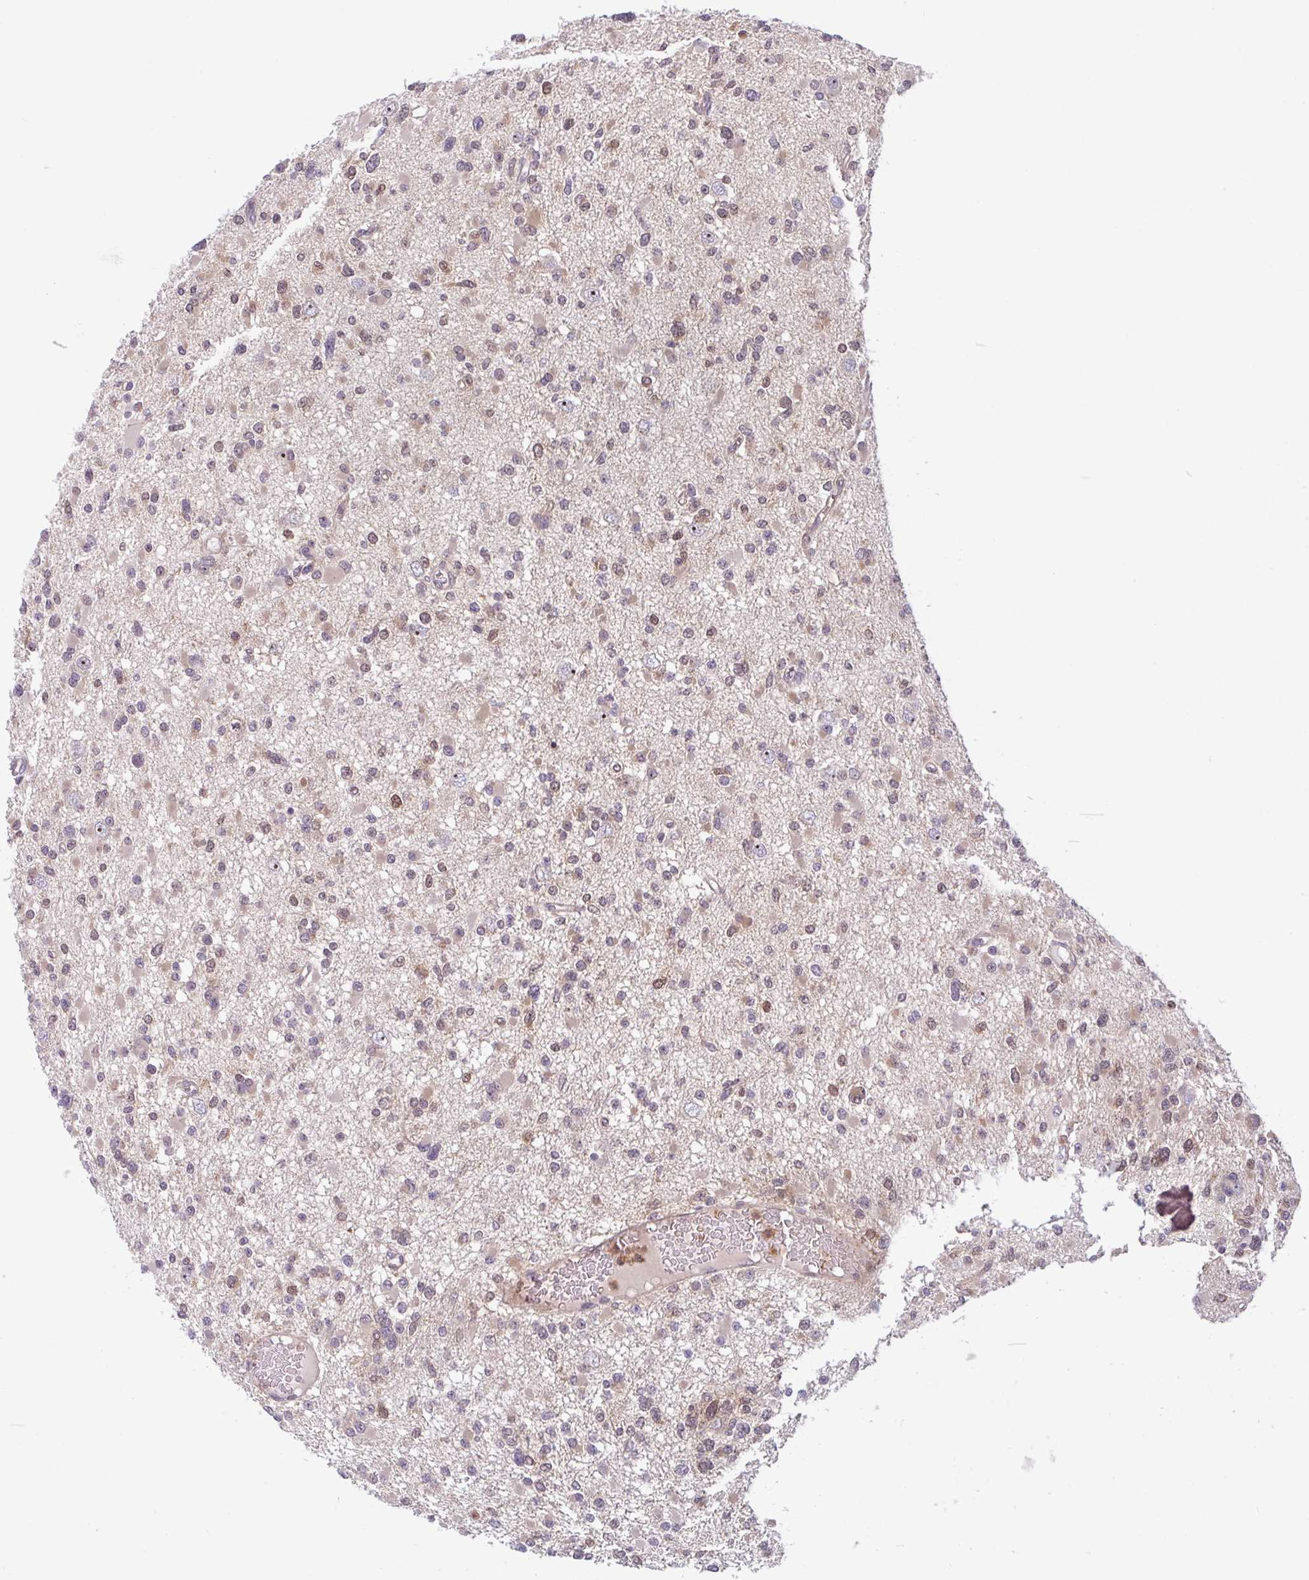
{"staining": {"intensity": "weak", "quantity": ">75%", "location": "nuclear"}, "tissue": "glioma", "cell_type": "Tumor cells", "image_type": "cancer", "snomed": [{"axis": "morphology", "description": "Glioma, malignant, Low grade"}, {"axis": "topography", "description": "Brain"}], "caption": "This histopathology image exhibits immunohistochemistry staining of human malignant glioma (low-grade), with low weak nuclear positivity in approximately >75% of tumor cells.", "gene": "HMBS", "patient": {"sex": "female", "age": 22}}